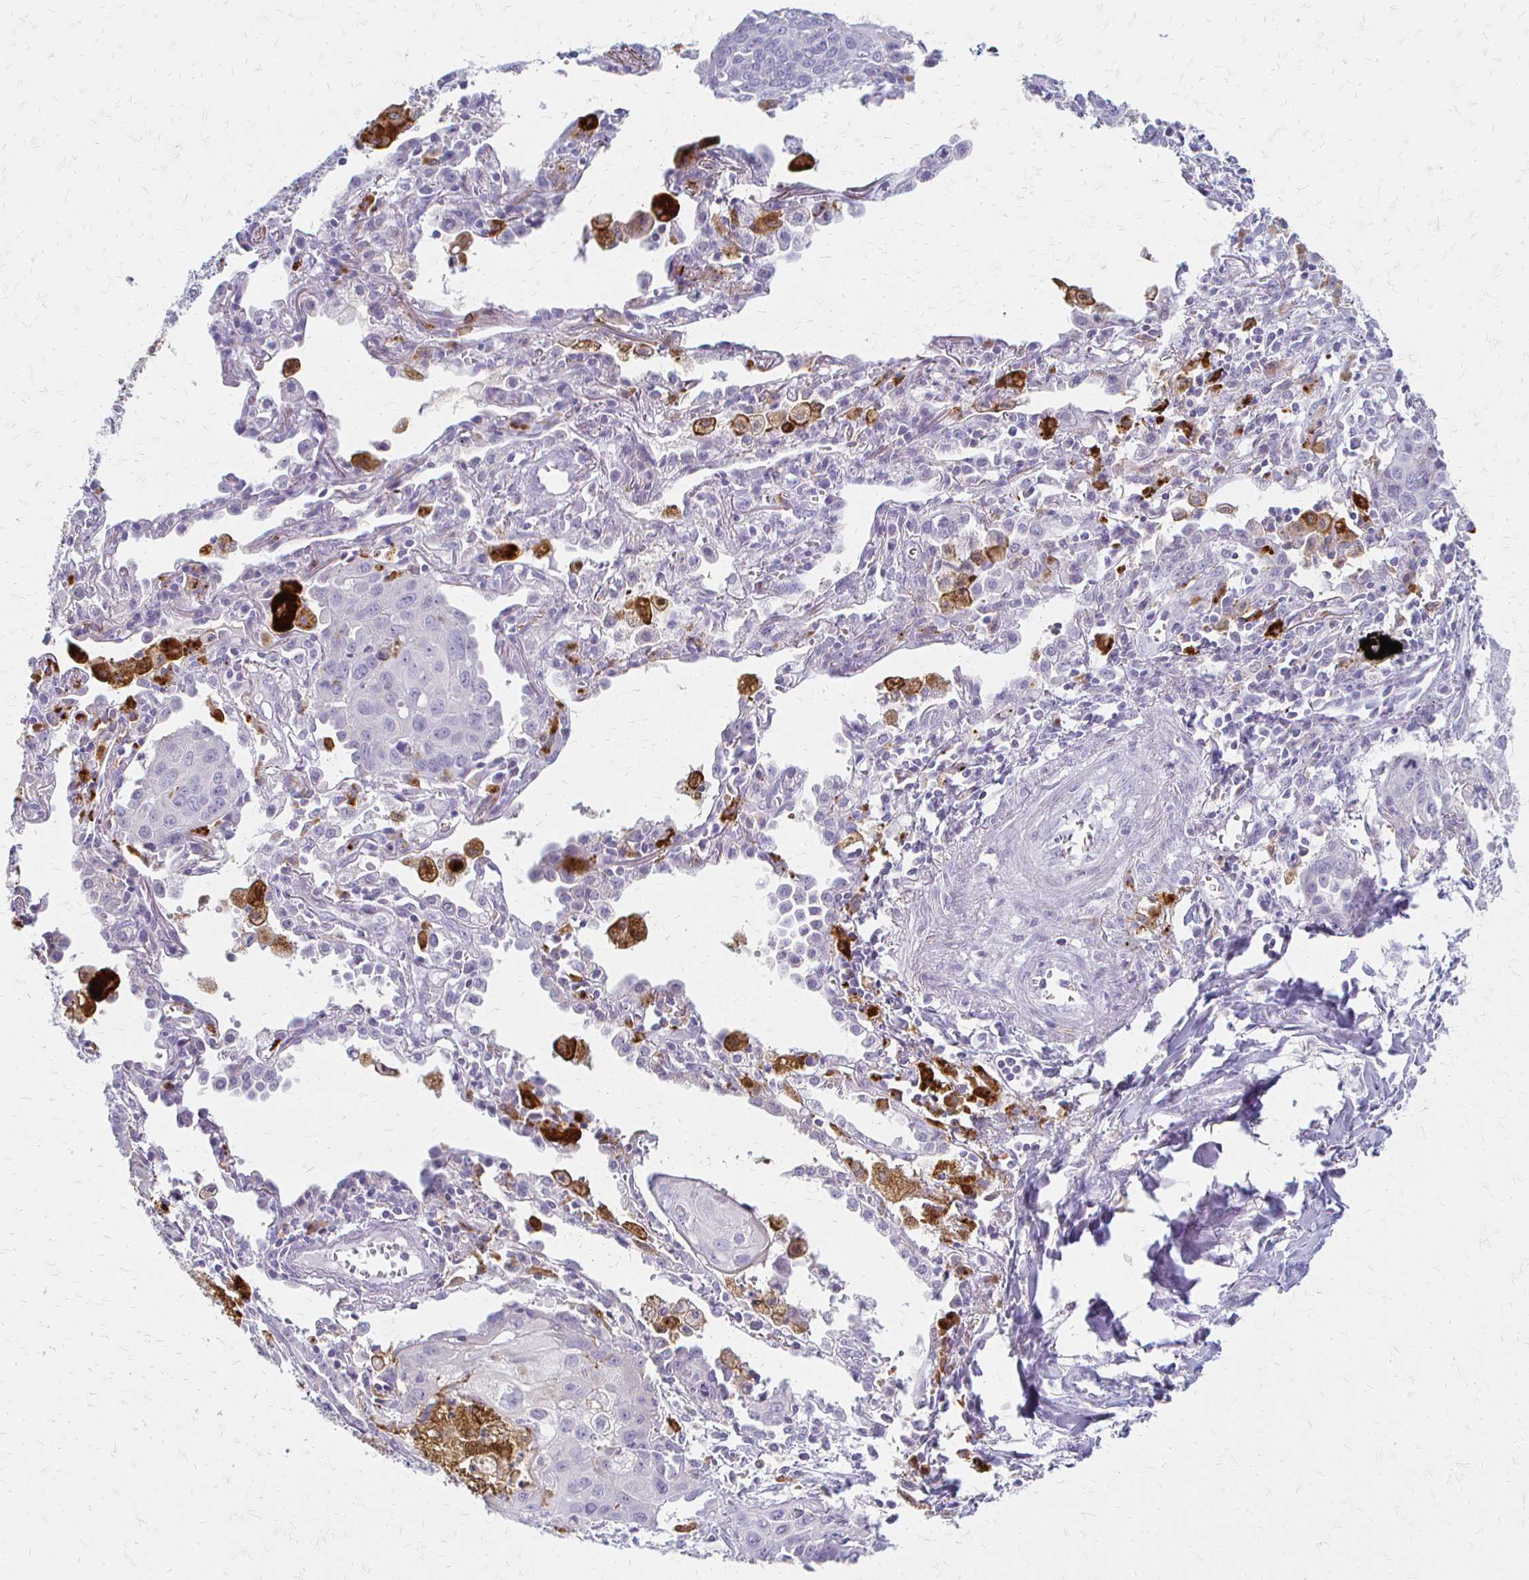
{"staining": {"intensity": "negative", "quantity": "none", "location": "none"}, "tissue": "lung cancer", "cell_type": "Tumor cells", "image_type": "cancer", "snomed": [{"axis": "morphology", "description": "Squamous cell carcinoma, NOS"}, {"axis": "topography", "description": "Lung"}], "caption": "An image of human squamous cell carcinoma (lung) is negative for staining in tumor cells.", "gene": "ACP5", "patient": {"sex": "male", "age": 71}}